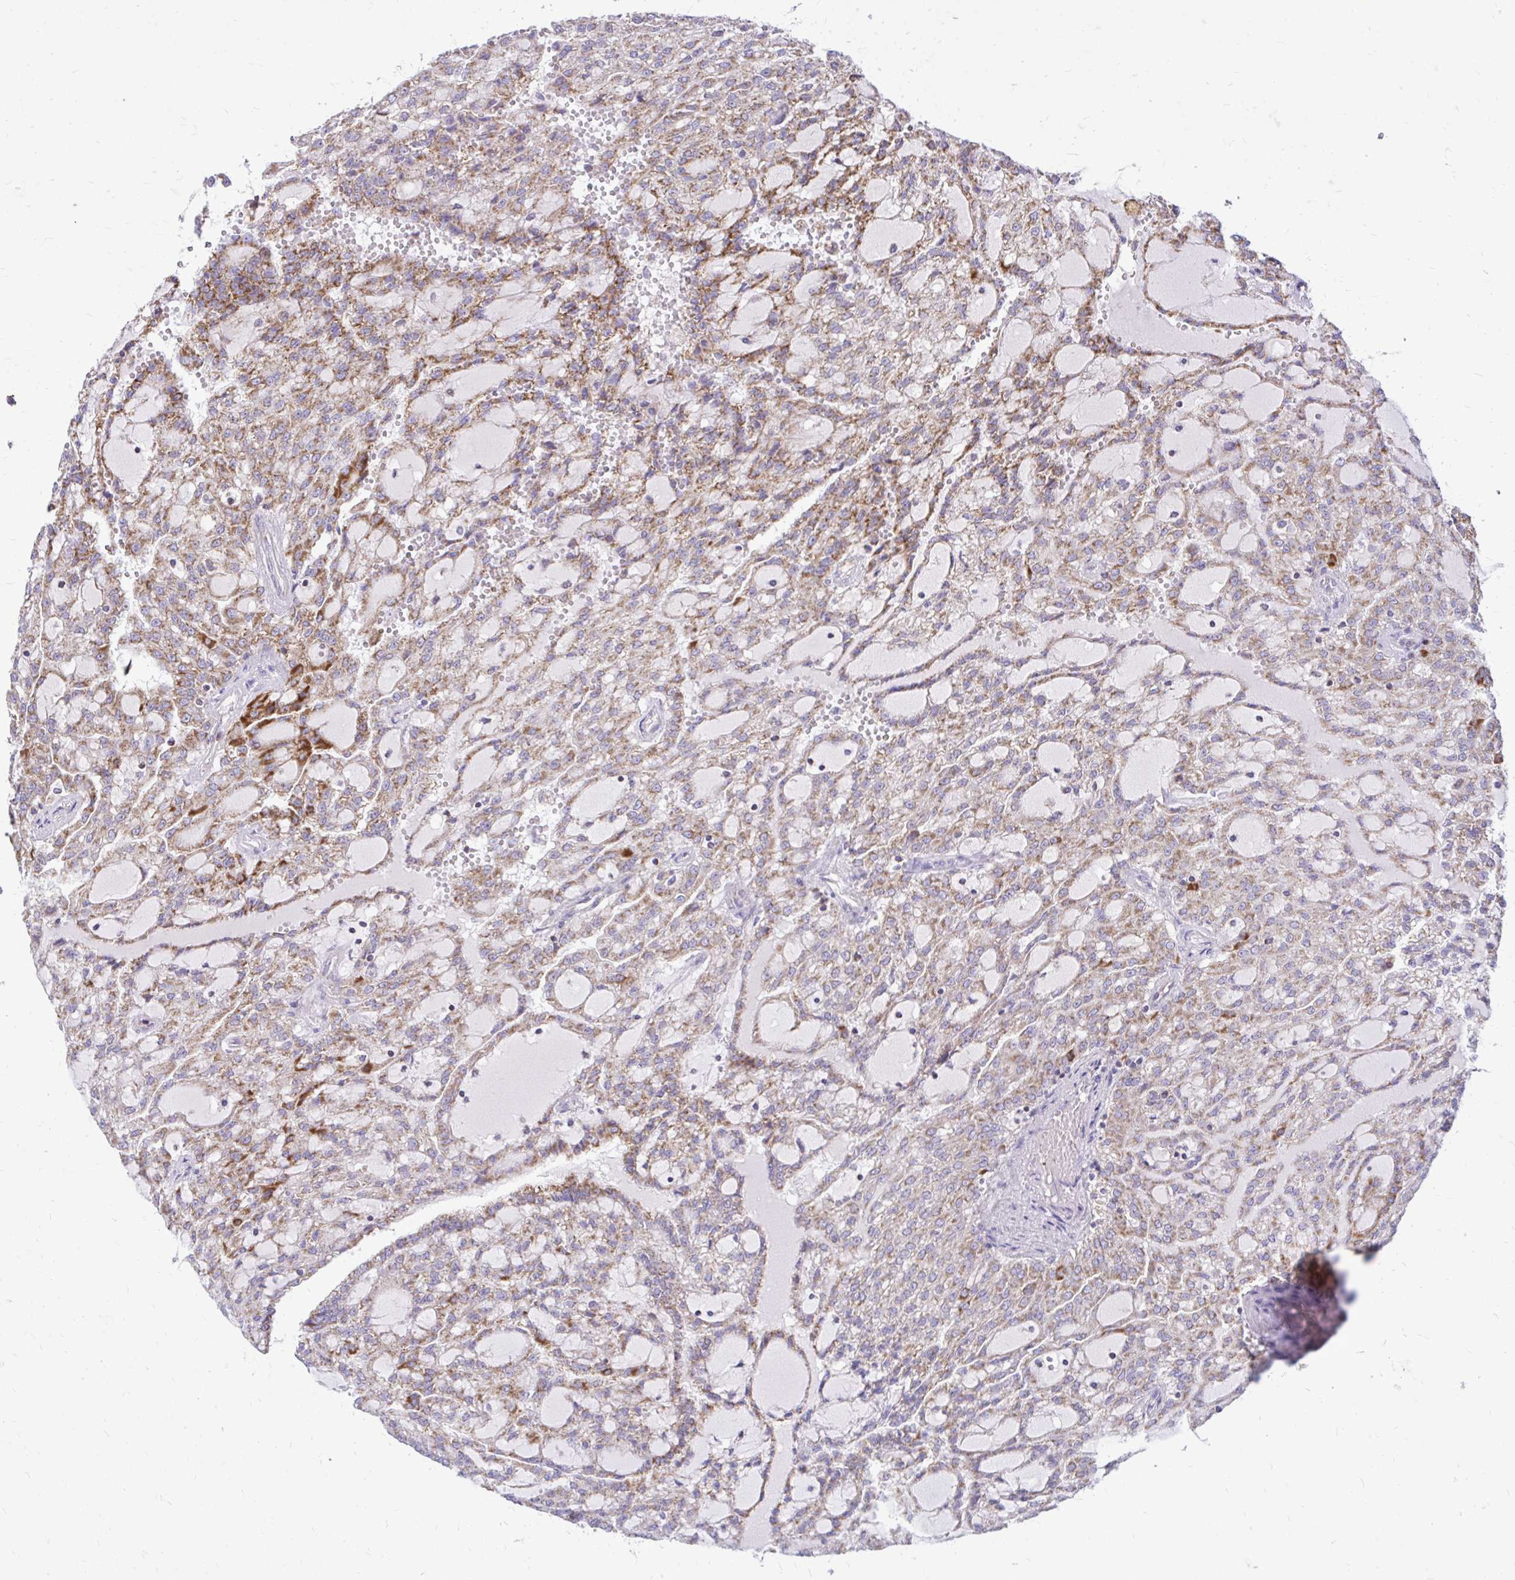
{"staining": {"intensity": "strong", "quantity": "<25%", "location": "cytoplasmic/membranous"}, "tissue": "renal cancer", "cell_type": "Tumor cells", "image_type": "cancer", "snomed": [{"axis": "morphology", "description": "Adenocarcinoma, NOS"}, {"axis": "topography", "description": "Kidney"}], "caption": "A medium amount of strong cytoplasmic/membranous positivity is appreciated in about <25% of tumor cells in renal cancer (adenocarcinoma) tissue.", "gene": "SPTBN2", "patient": {"sex": "male", "age": 63}}